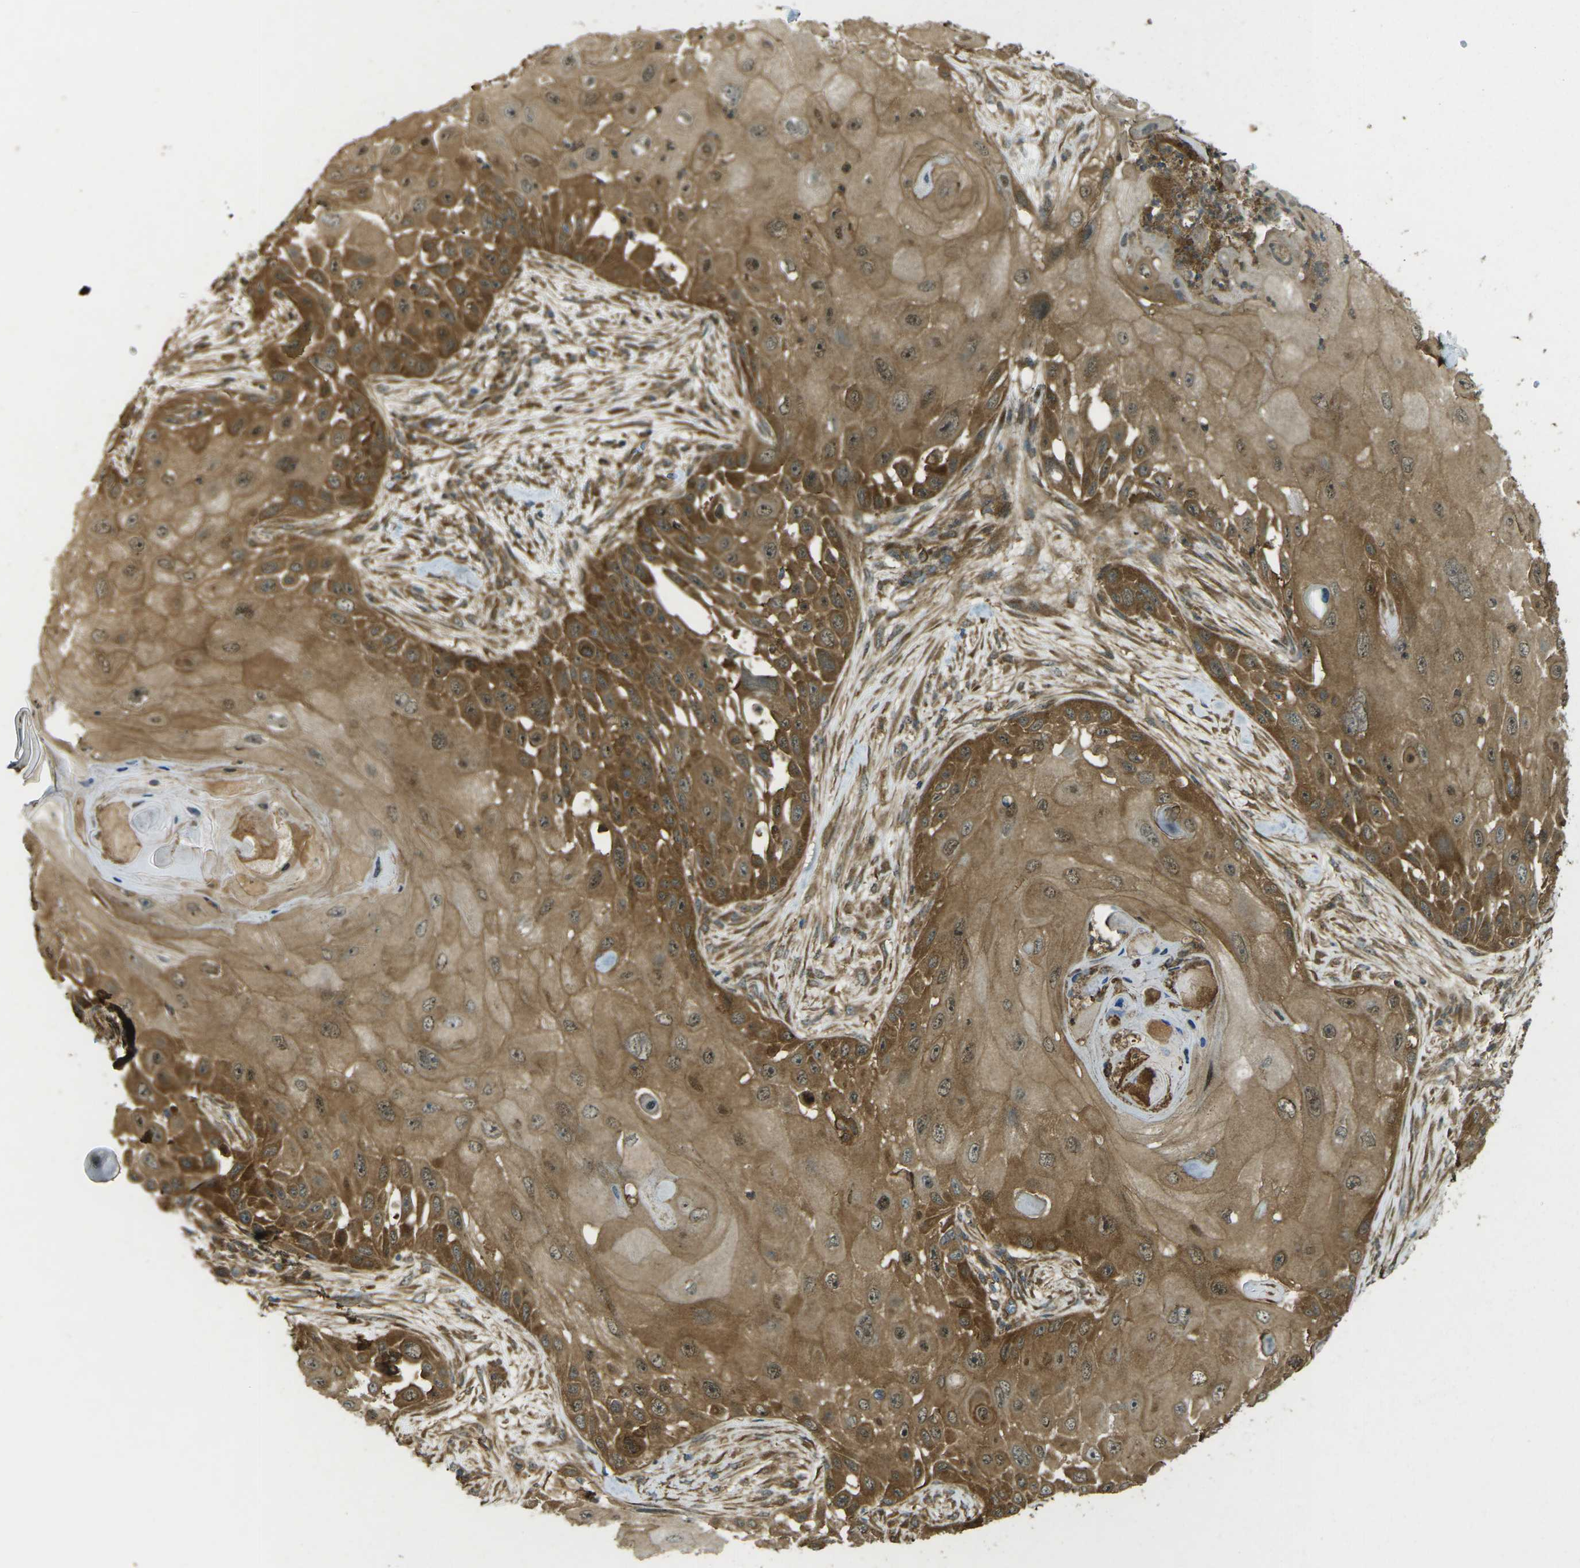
{"staining": {"intensity": "strong", "quantity": ">75%", "location": "cytoplasmic/membranous"}, "tissue": "skin cancer", "cell_type": "Tumor cells", "image_type": "cancer", "snomed": [{"axis": "morphology", "description": "Squamous cell carcinoma, NOS"}, {"axis": "topography", "description": "Skin"}], "caption": "The immunohistochemical stain shows strong cytoplasmic/membranous staining in tumor cells of skin squamous cell carcinoma tissue.", "gene": "CHMP3", "patient": {"sex": "female", "age": 44}}